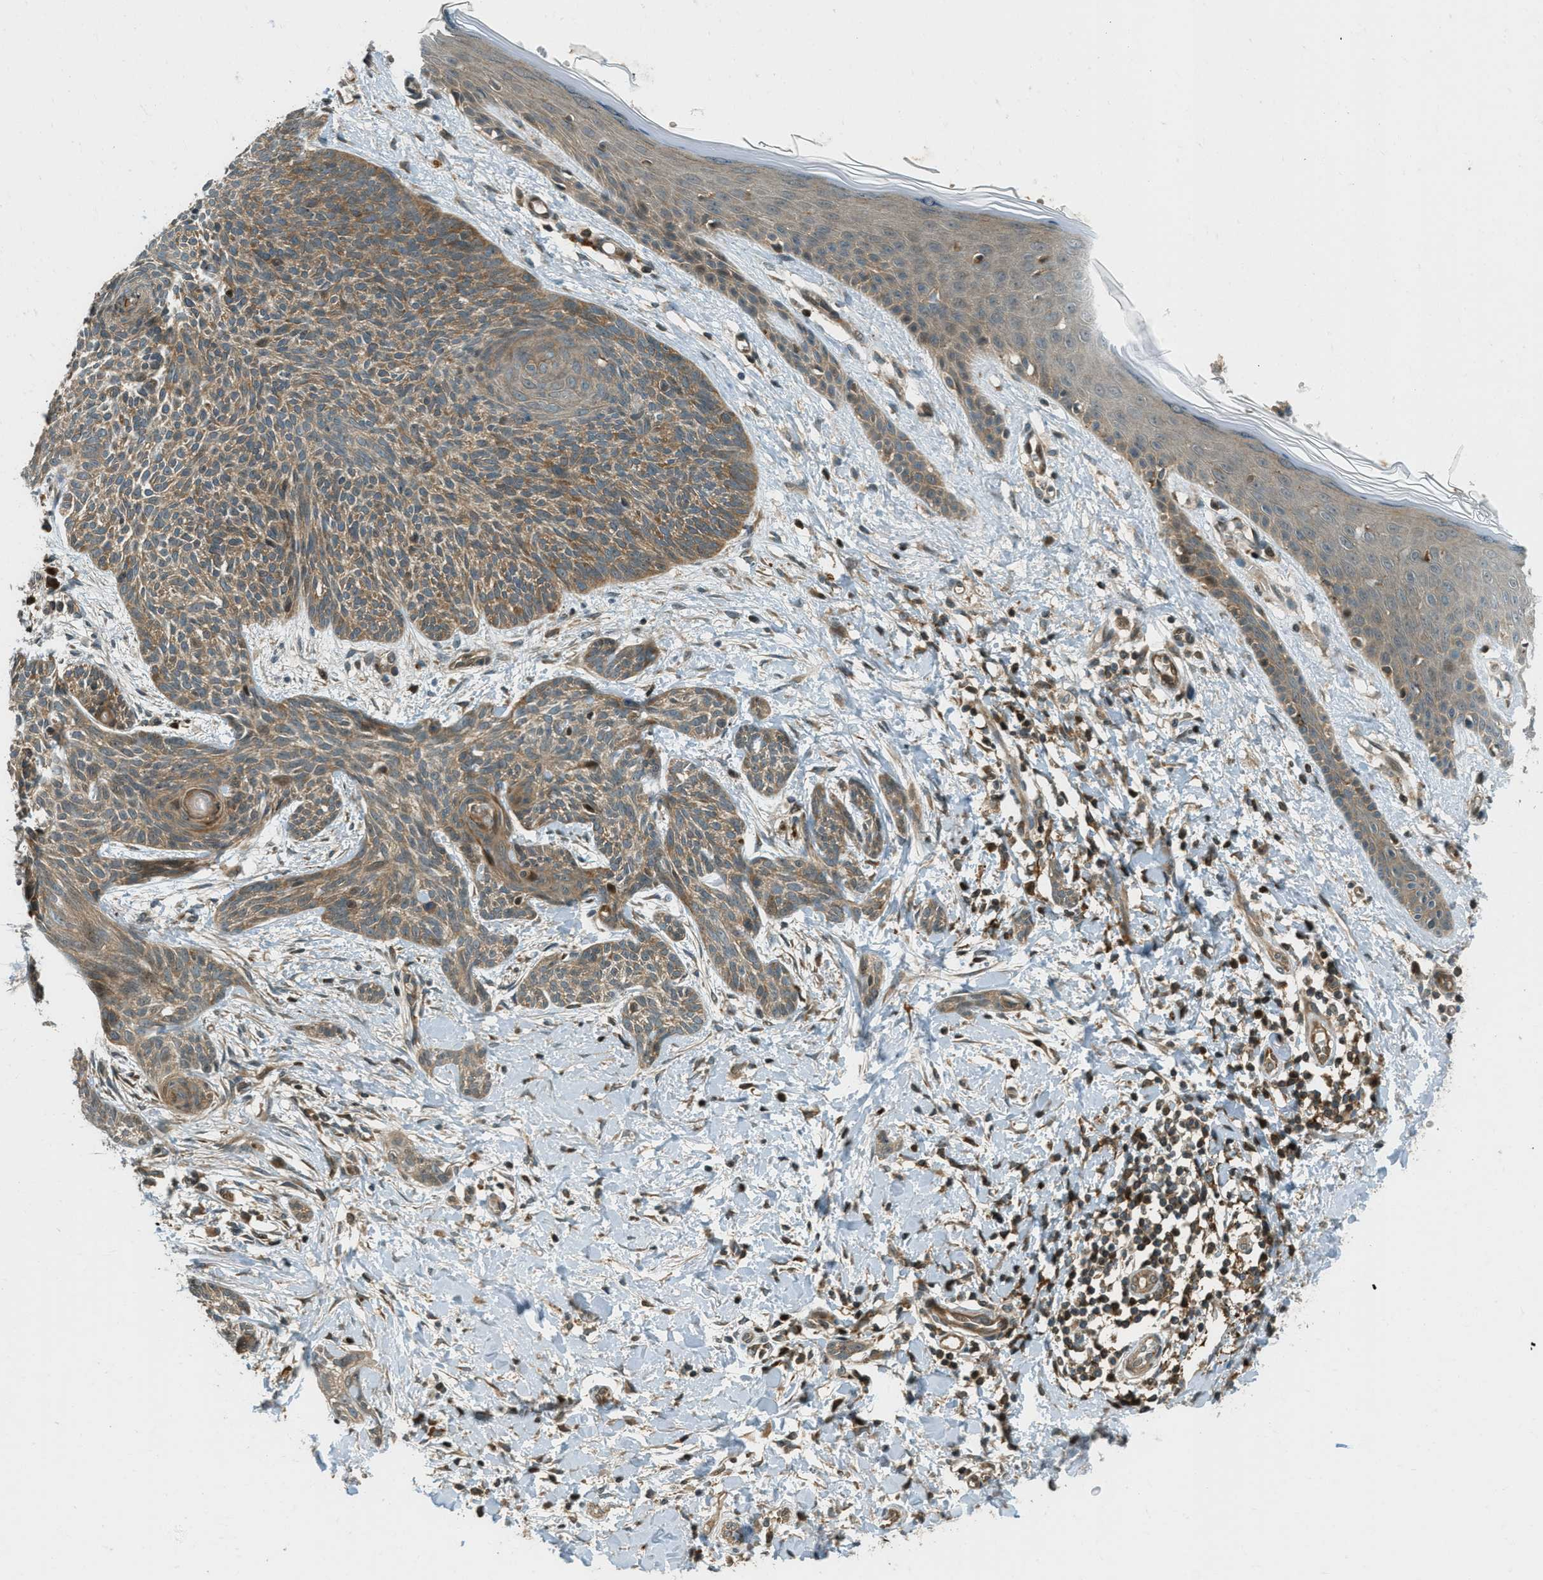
{"staining": {"intensity": "moderate", "quantity": ">75%", "location": "cytoplasmic/membranous"}, "tissue": "skin cancer", "cell_type": "Tumor cells", "image_type": "cancer", "snomed": [{"axis": "morphology", "description": "Basal cell carcinoma"}, {"axis": "topography", "description": "Skin"}], "caption": "Immunohistochemistry (IHC) staining of basal cell carcinoma (skin), which reveals medium levels of moderate cytoplasmic/membranous expression in approximately >75% of tumor cells indicating moderate cytoplasmic/membranous protein staining. The staining was performed using DAB (3,3'-diaminobenzidine) (brown) for protein detection and nuclei were counterstained in hematoxylin (blue).", "gene": "PTPN23", "patient": {"sex": "female", "age": 59}}